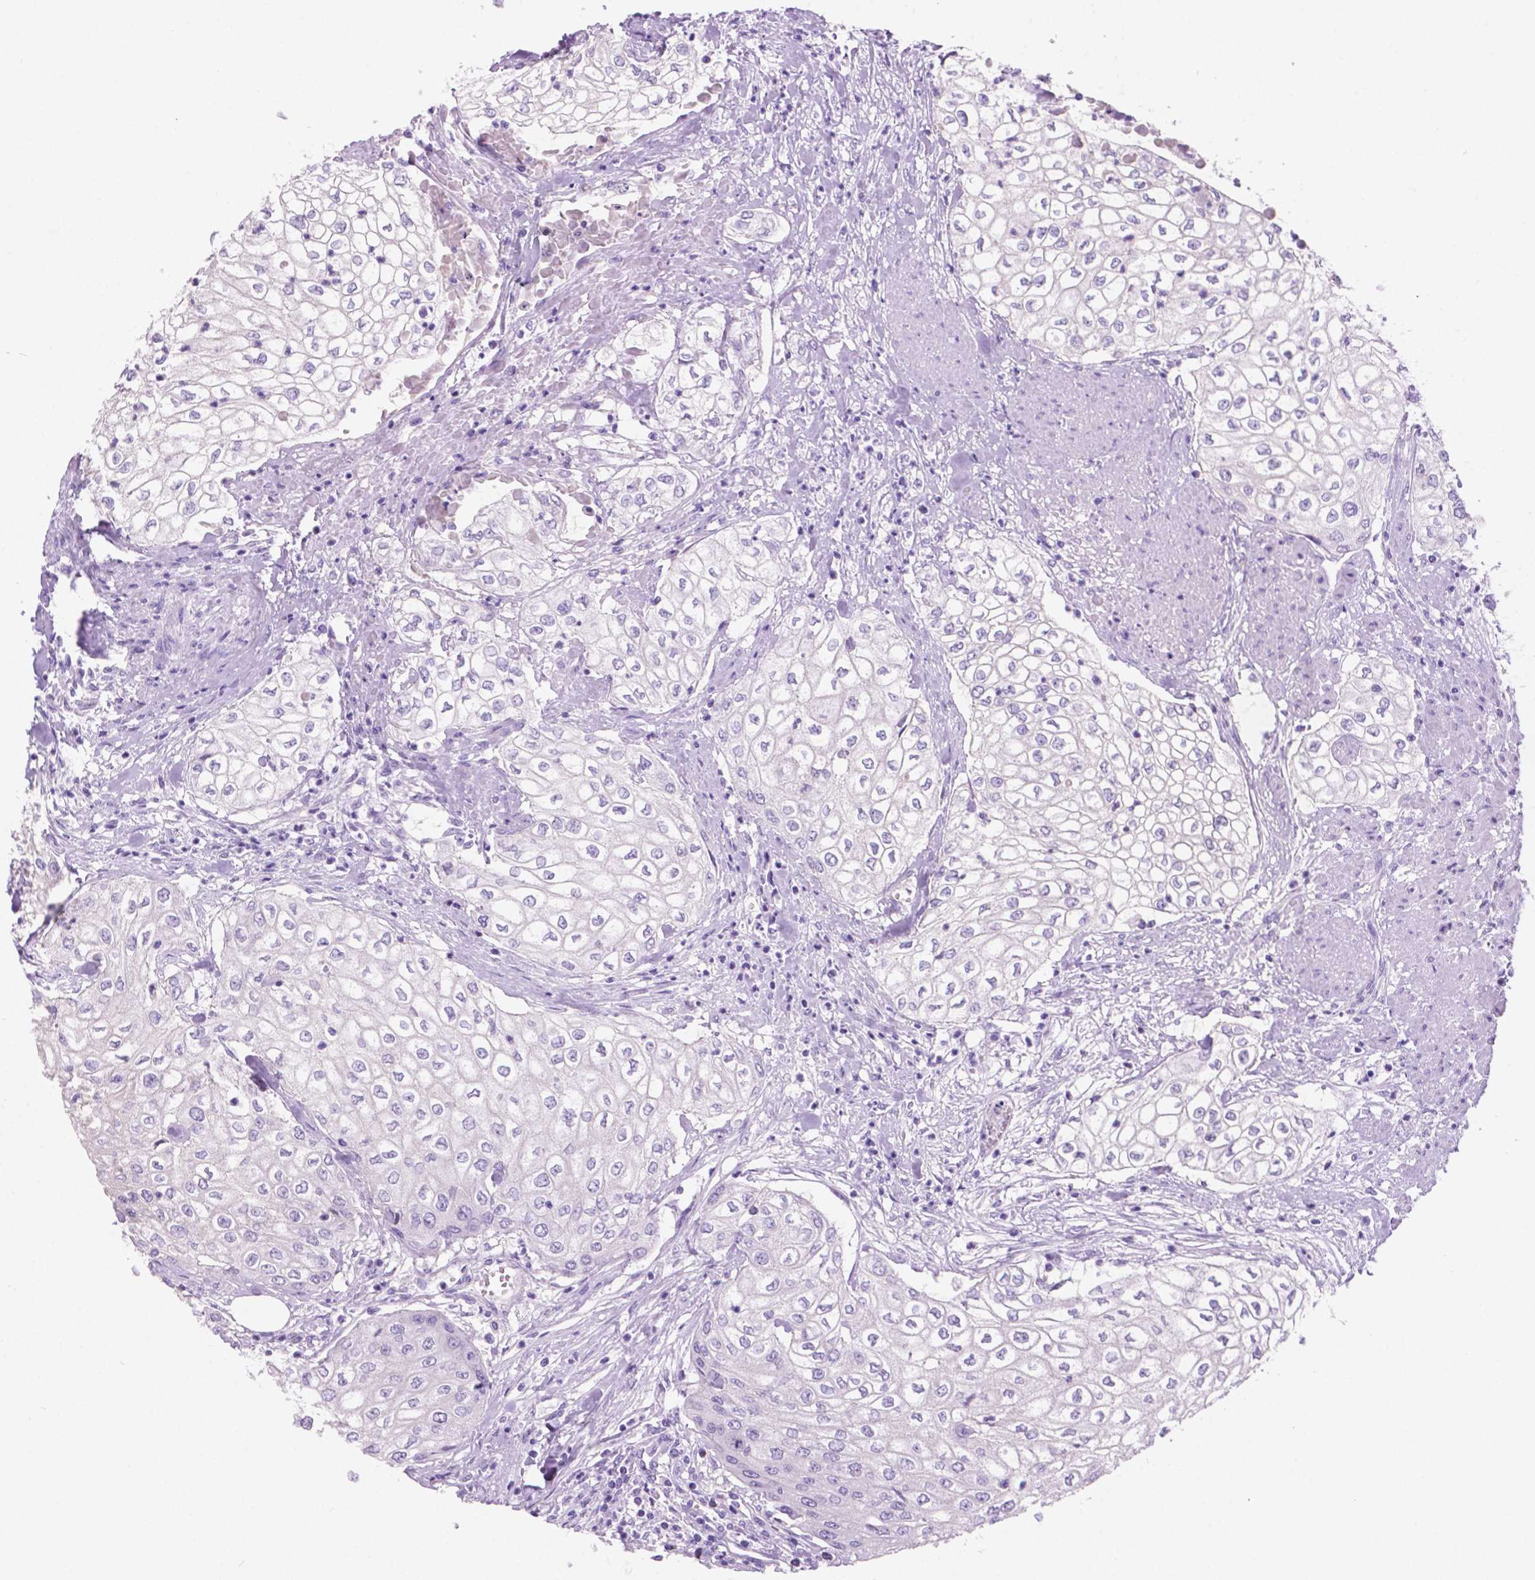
{"staining": {"intensity": "negative", "quantity": "none", "location": "none"}, "tissue": "urothelial cancer", "cell_type": "Tumor cells", "image_type": "cancer", "snomed": [{"axis": "morphology", "description": "Urothelial carcinoma, High grade"}, {"axis": "topography", "description": "Urinary bladder"}], "caption": "Tumor cells show no significant expression in urothelial cancer. The staining was performed using DAB to visualize the protein expression in brown, while the nuclei were stained in blue with hematoxylin (Magnification: 20x).", "gene": "GRIN2B", "patient": {"sex": "male", "age": 62}}